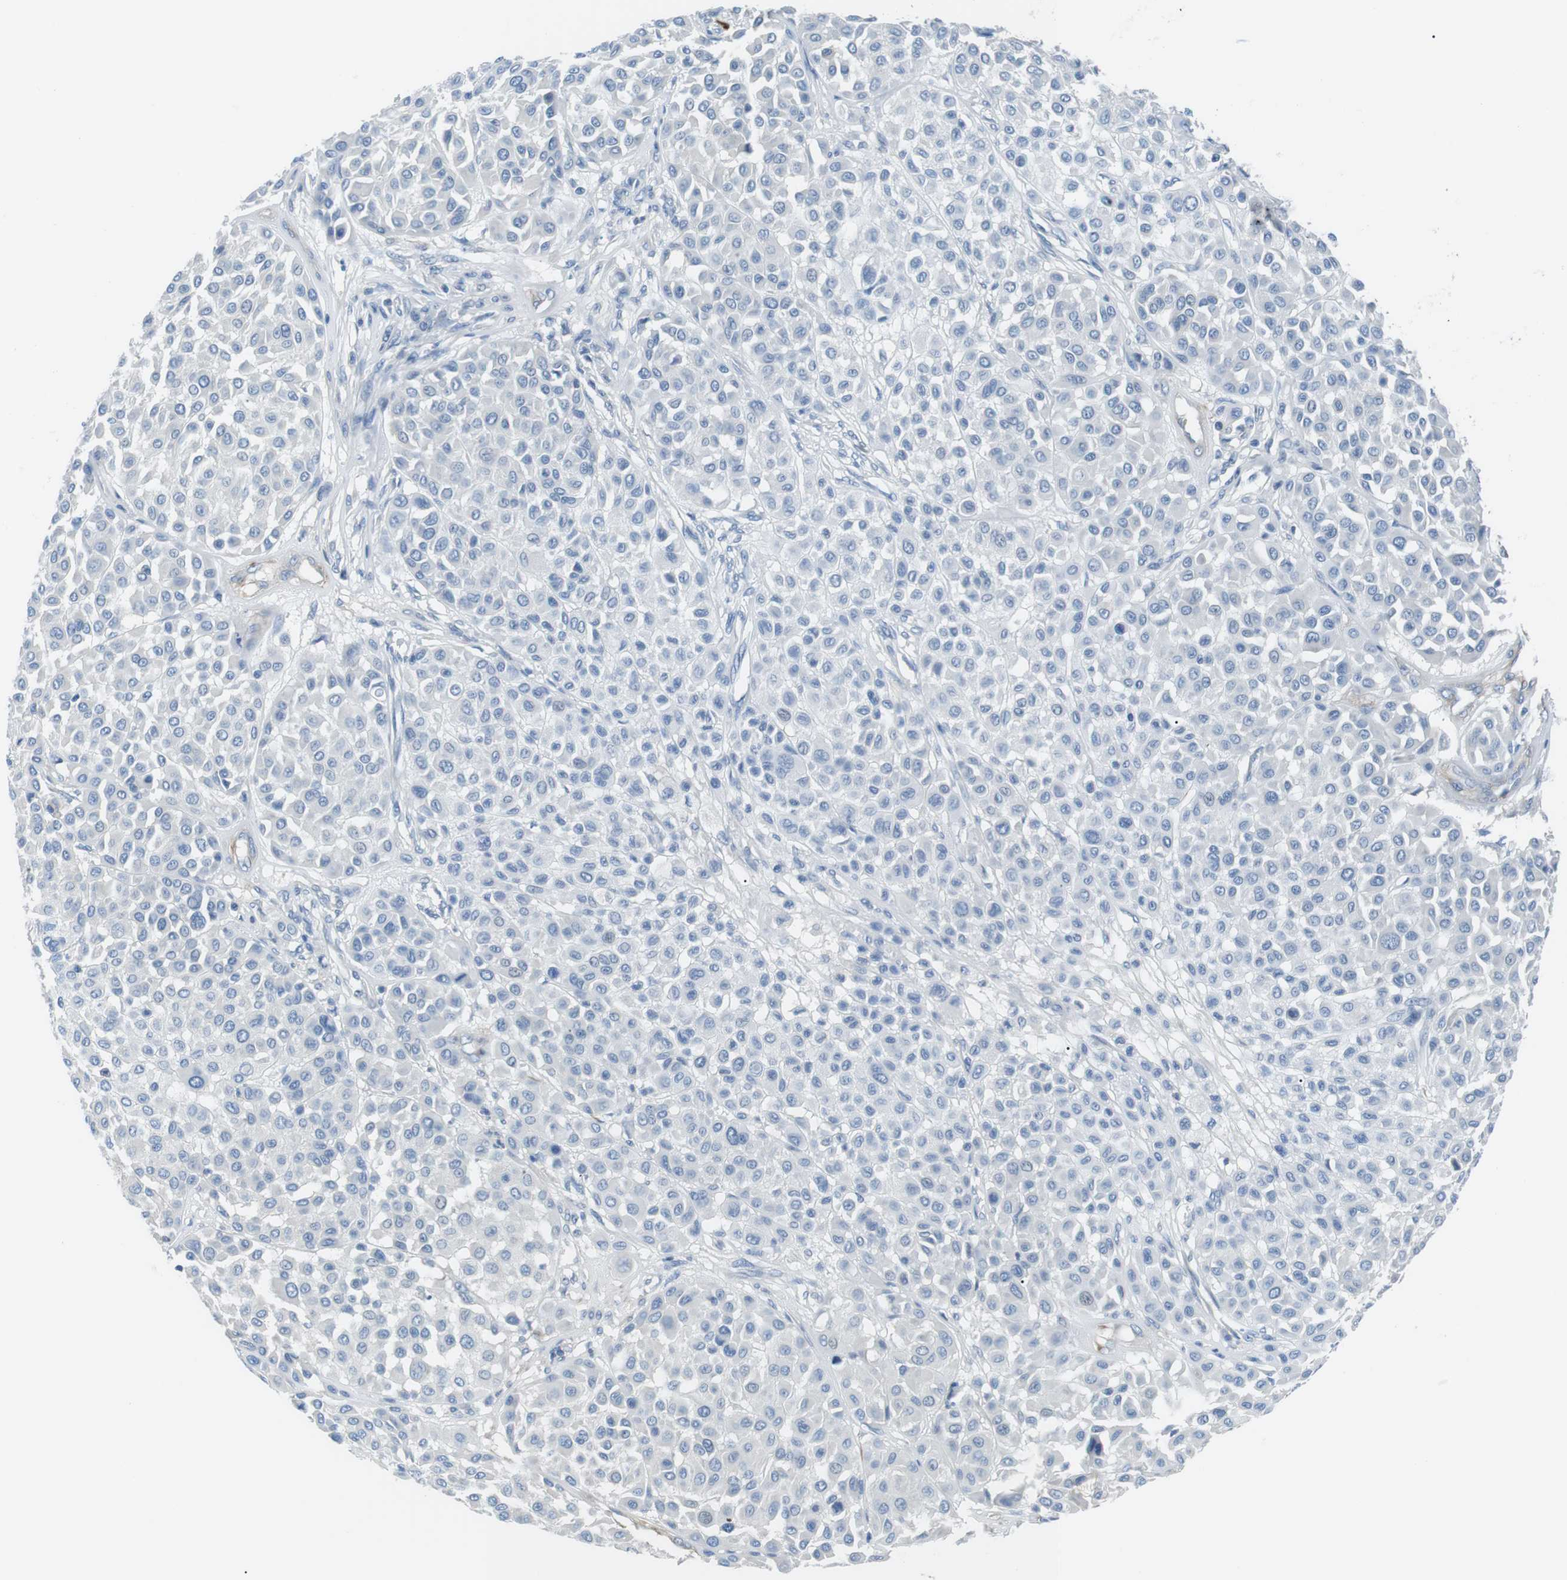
{"staining": {"intensity": "negative", "quantity": "none", "location": "none"}, "tissue": "melanoma", "cell_type": "Tumor cells", "image_type": "cancer", "snomed": [{"axis": "morphology", "description": "Malignant melanoma, Metastatic site"}, {"axis": "topography", "description": "Soft tissue"}], "caption": "The micrograph reveals no staining of tumor cells in melanoma.", "gene": "ADCY10", "patient": {"sex": "male", "age": 41}}